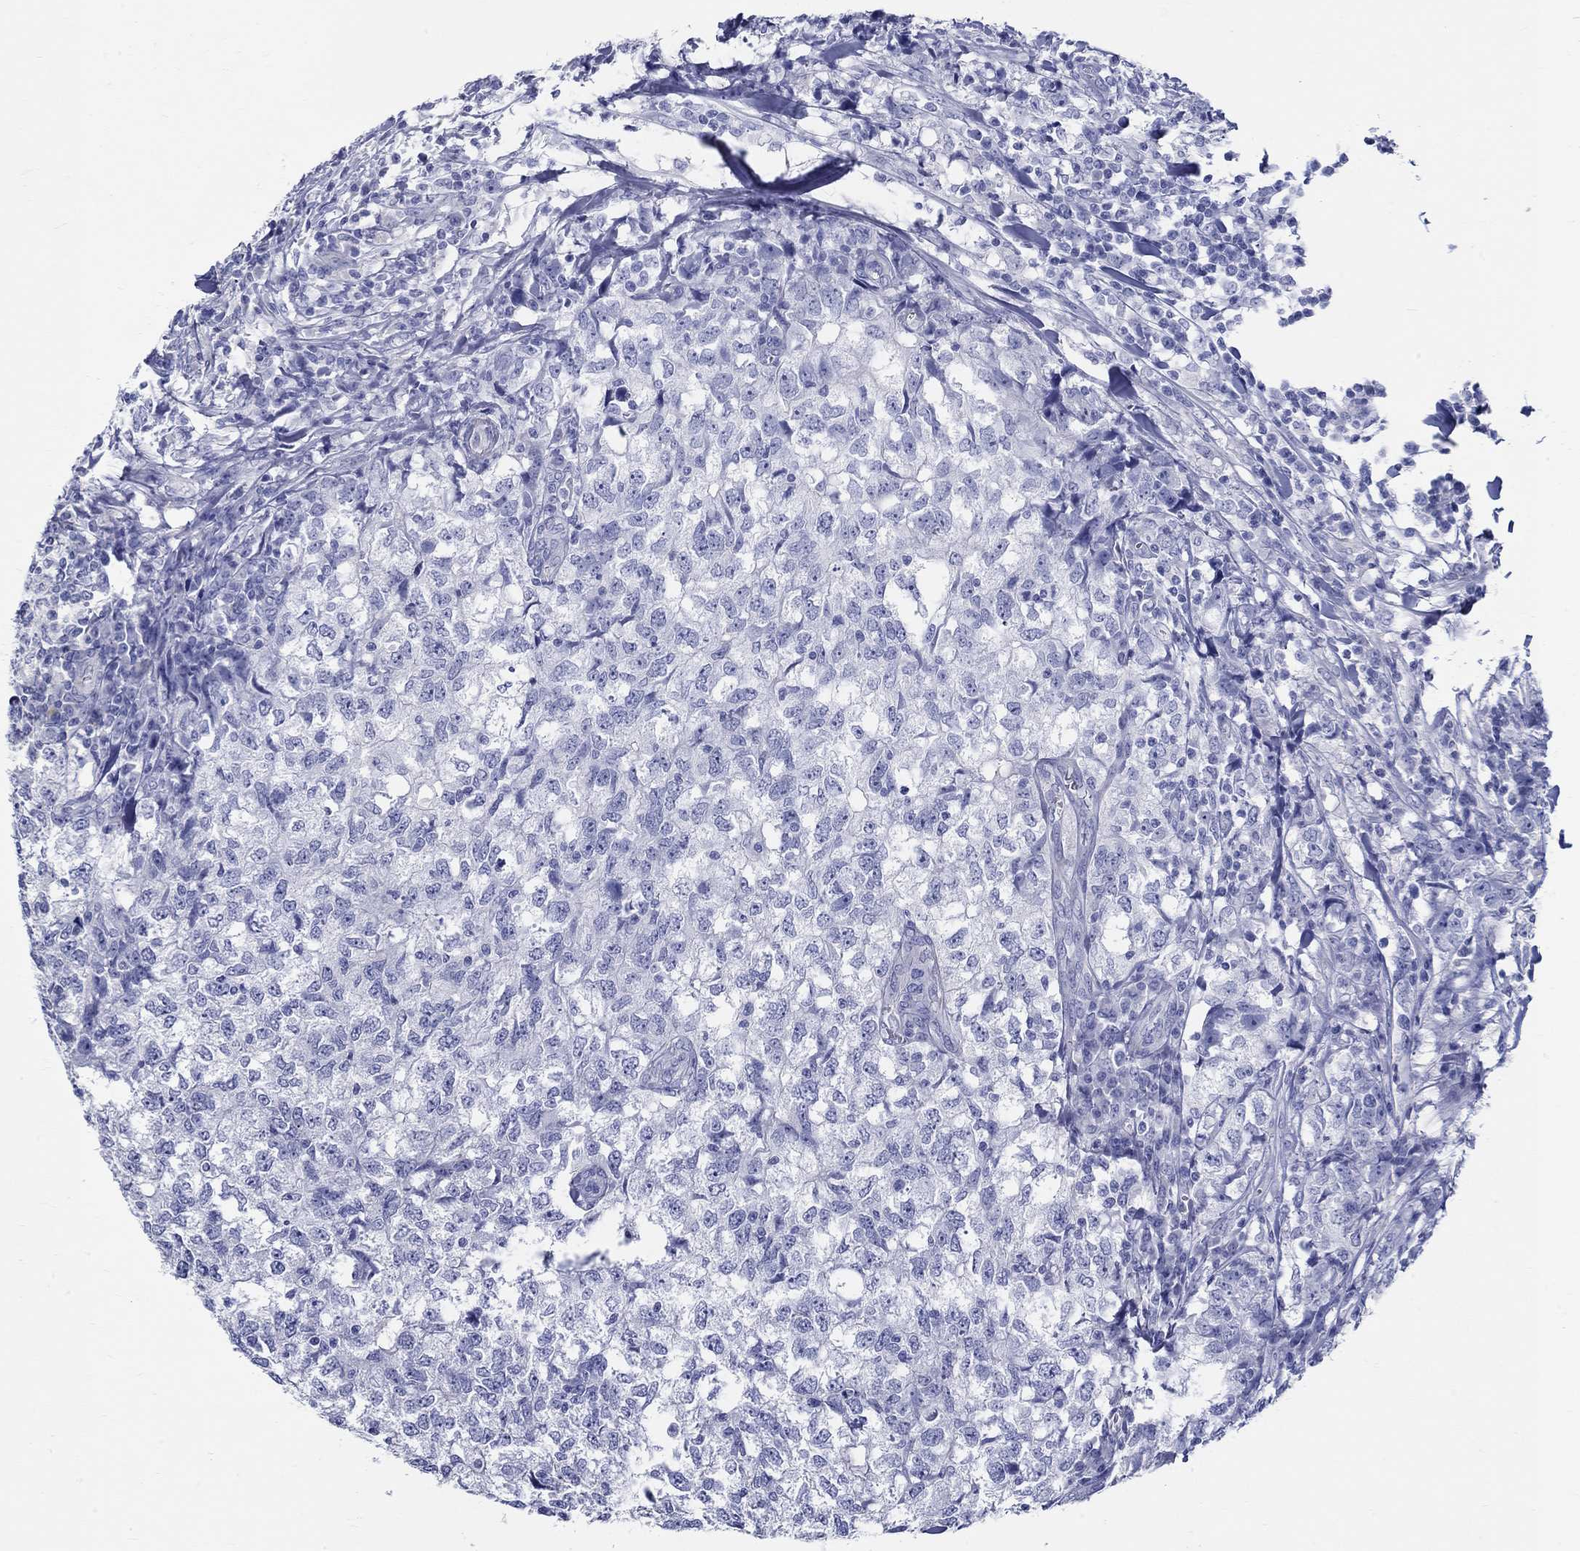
{"staining": {"intensity": "negative", "quantity": "none", "location": "none"}, "tissue": "breast cancer", "cell_type": "Tumor cells", "image_type": "cancer", "snomed": [{"axis": "morphology", "description": "Duct carcinoma"}, {"axis": "topography", "description": "Breast"}], "caption": "Protein analysis of invasive ductal carcinoma (breast) shows no significant positivity in tumor cells. The staining was performed using DAB (3,3'-diaminobenzidine) to visualize the protein expression in brown, while the nuclei were stained in blue with hematoxylin (Magnification: 20x).", "gene": "CRYGS", "patient": {"sex": "female", "age": 30}}